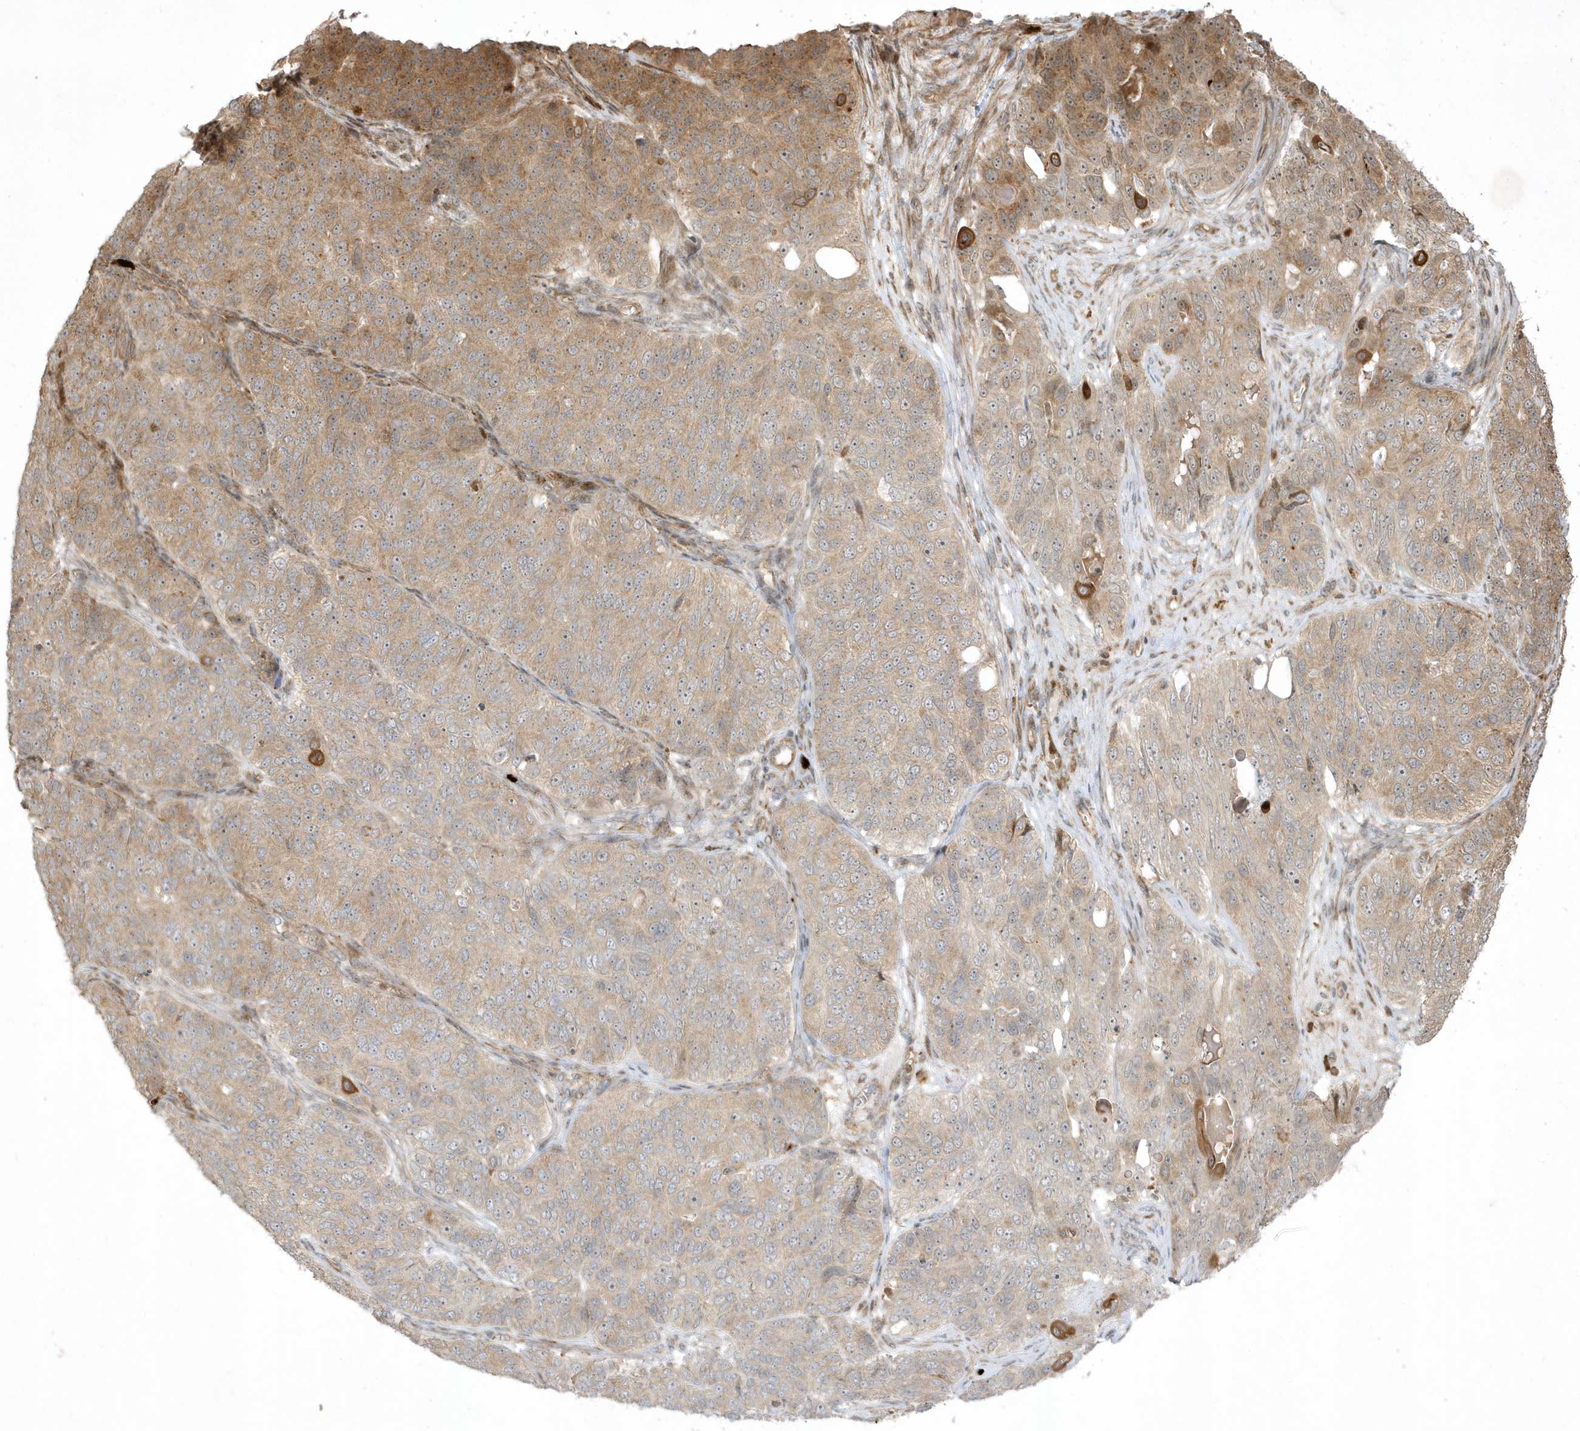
{"staining": {"intensity": "moderate", "quantity": "<25%", "location": "cytoplasmic/membranous"}, "tissue": "ovarian cancer", "cell_type": "Tumor cells", "image_type": "cancer", "snomed": [{"axis": "morphology", "description": "Carcinoma, endometroid"}, {"axis": "topography", "description": "Ovary"}], "caption": "A brown stain shows moderate cytoplasmic/membranous staining of a protein in human ovarian cancer (endometroid carcinoma) tumor cells.", "gene": "IFT57", "patient": {"sex": "female", "age": 51}}